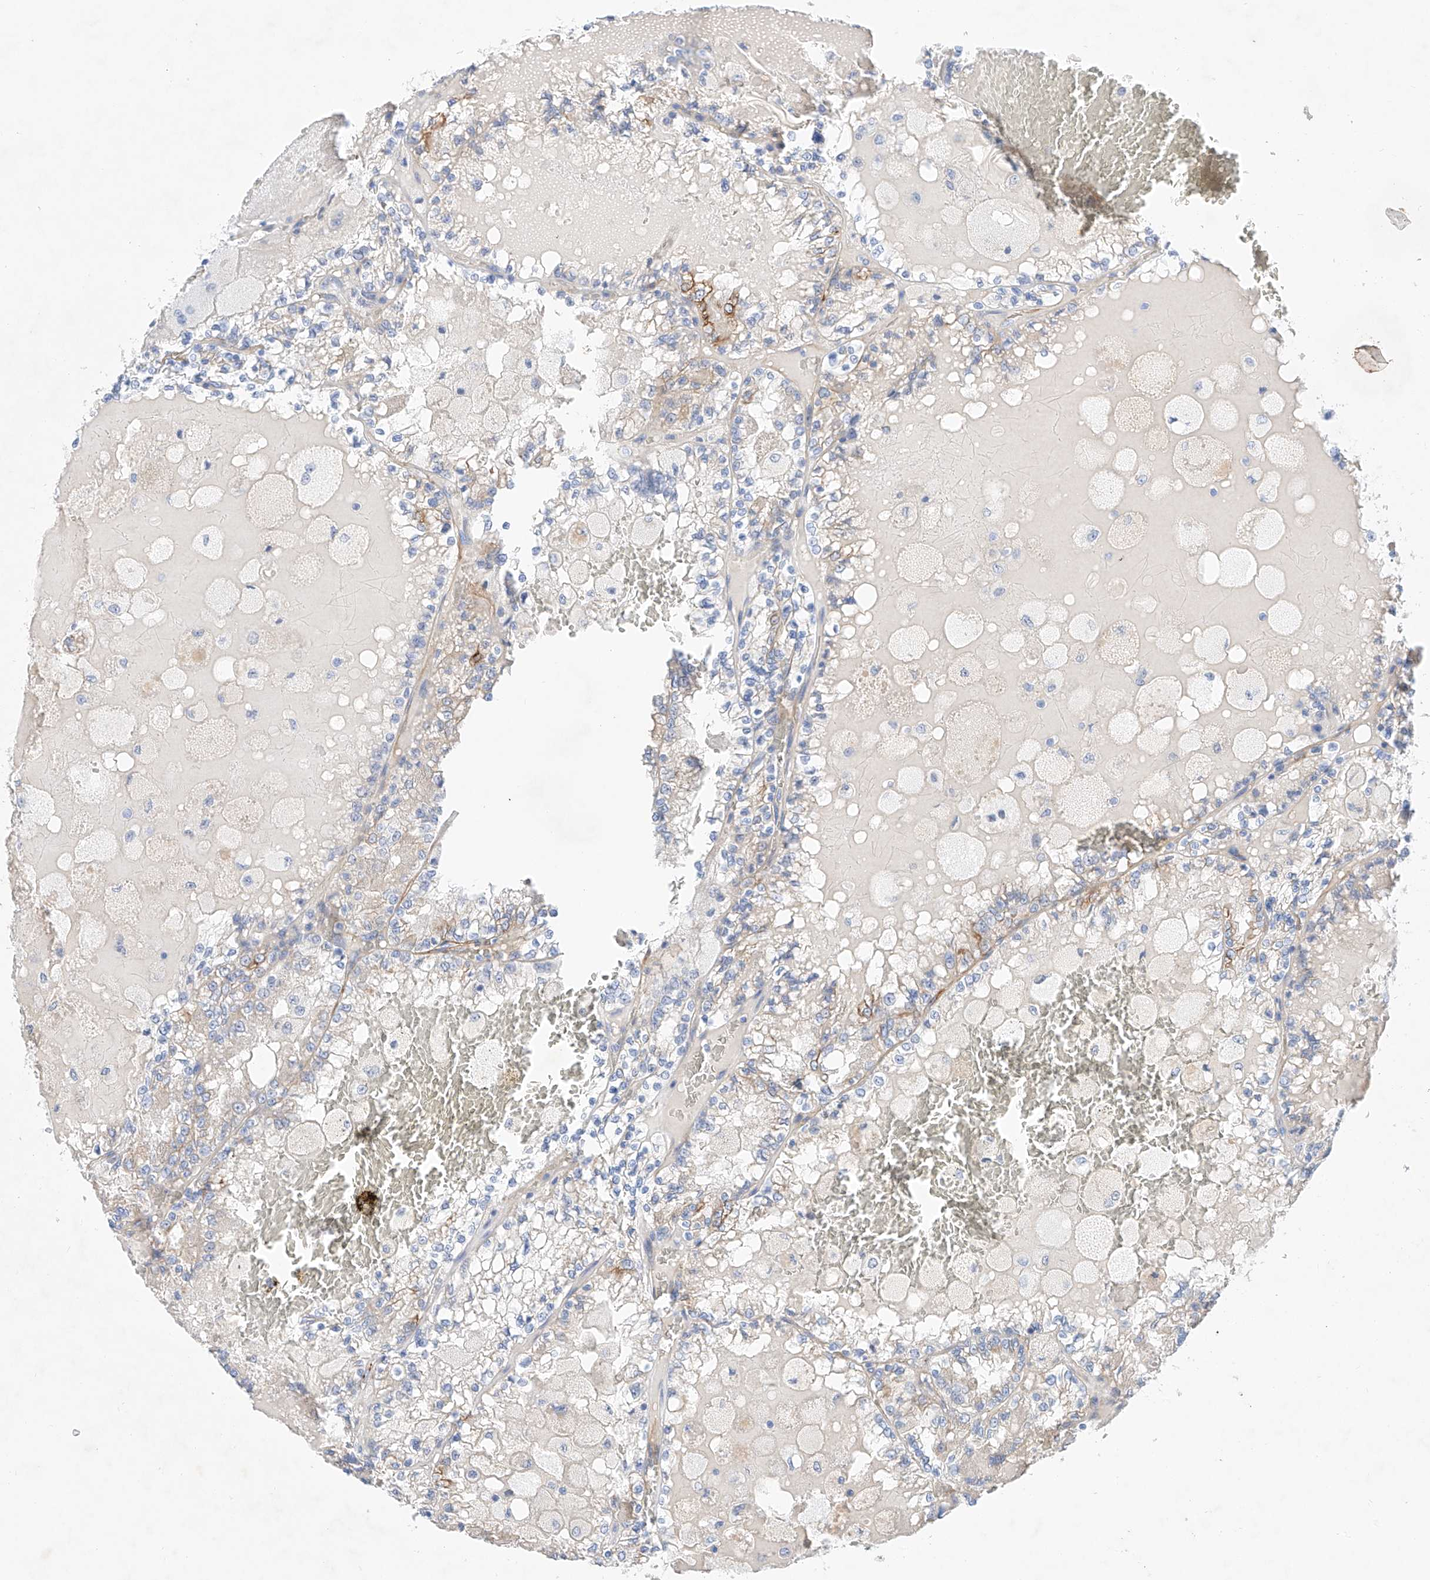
{"staining": {"intensity": "moderate", "quantity": "<25%", "location": "cytoplasmic/membranous"}, "tissue": "renal cancer", "cell_type": "Tumor cells", "image_type": "cancer", "snomed": [{"axis": "morphology", "description": "Adenocarcinoma, NOS"}, {"axis": "topography", "description": "Kidney"}], "caption": "A low amount of moderate cytoplasmic/membranous staining is seen in about <25% of tumor cells in renal cancer tissue. (DAB IHC, brown staining for protein, blue staining for nuclei).", "gene": "SBSPON", "patient": {"sex": "female", "age": 56}}